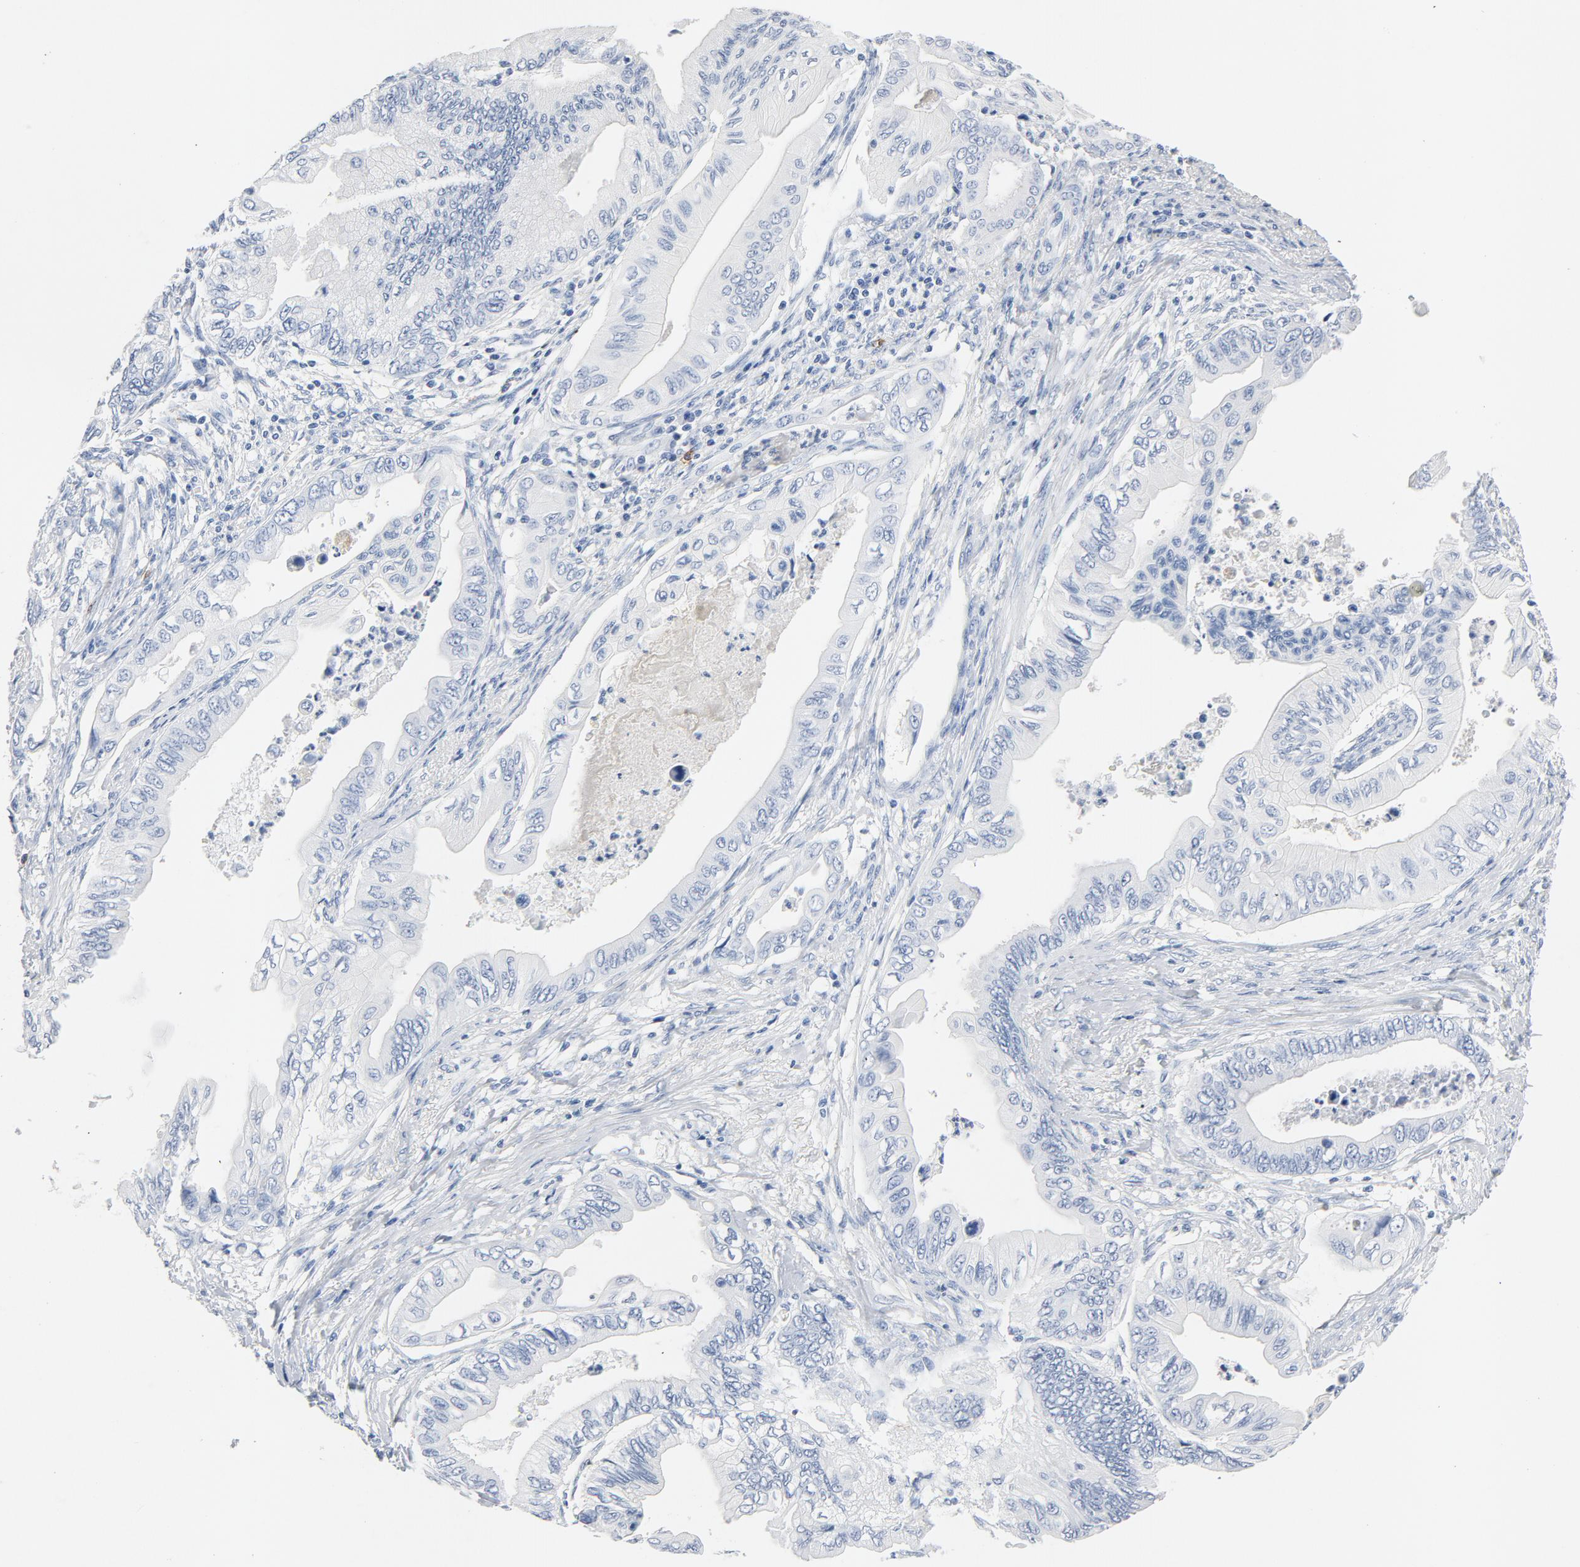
{"staining": {"intensity": "negative", "quantity": "none", "location": "none"}, "tissue": "pancreatic cancer", "cell_type": "Tumor cells", "image_type": "cancer", "snomed": [{"axis": "morphology", "description": "Adenocarcinoma, NOS"}, {"axis": "topography", "description": "Pancreas"}], "caption": "Tumor cells are negative for protein expression in human pancreatic cancer.", "gene": "PTPRB", "patient": {"sex": "female", "age": 66}}